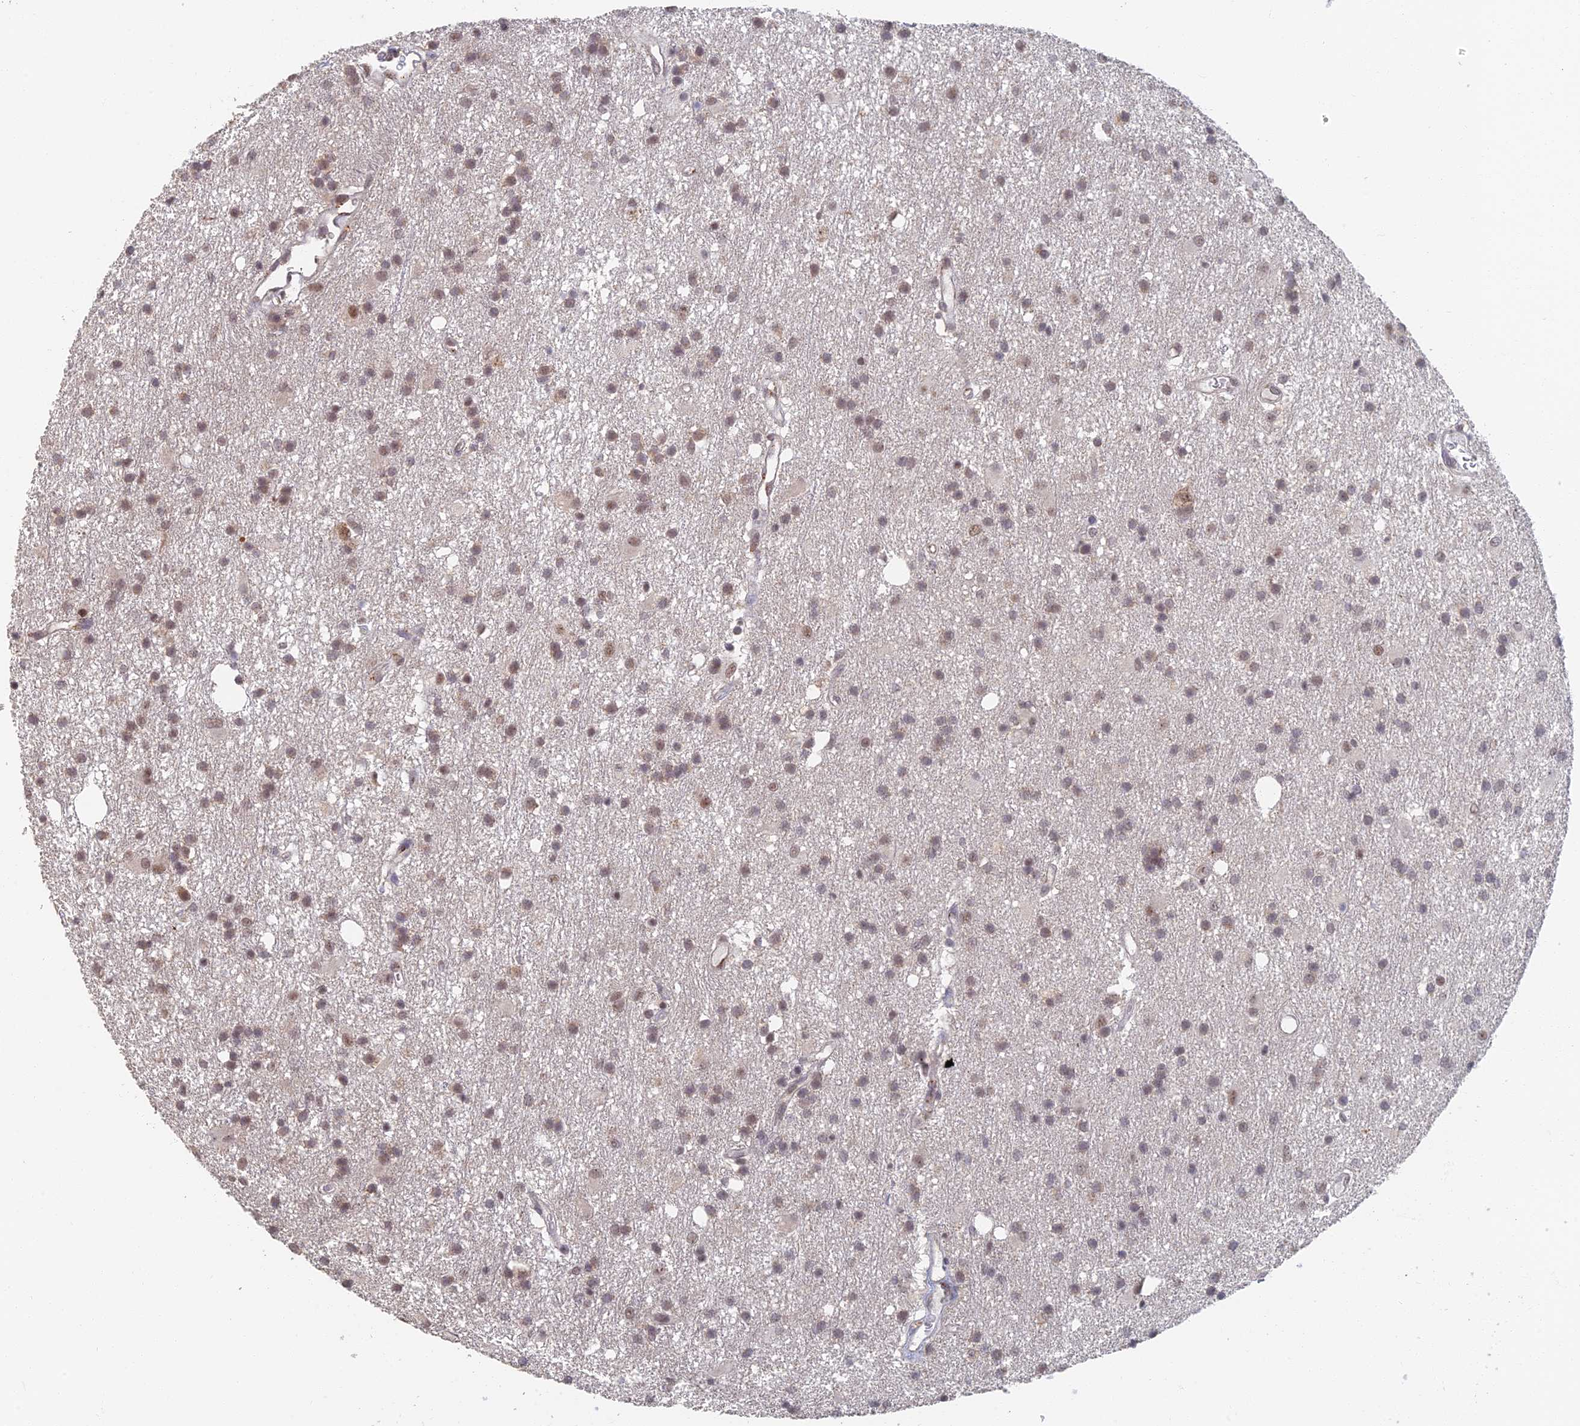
{"staining": {"intensity": "weak", "quantity": ">75%", "location": "nuclear"}, "tissue": "glioma", "cell_type": "Tumor cells", "image_type": "cancer", "snomed": [{"axis": "morphology", "description": "Glioma, malignant, High grade"}, {"axis": "topography", "description": "Brain"}], "caption": "Brown immunohistochemical staining in glioma demonstrates weak nuclear staining in about >75% of tumor cells.", "gene": "GPATCH1", "patient": {"sex": "male", "age": 77}}